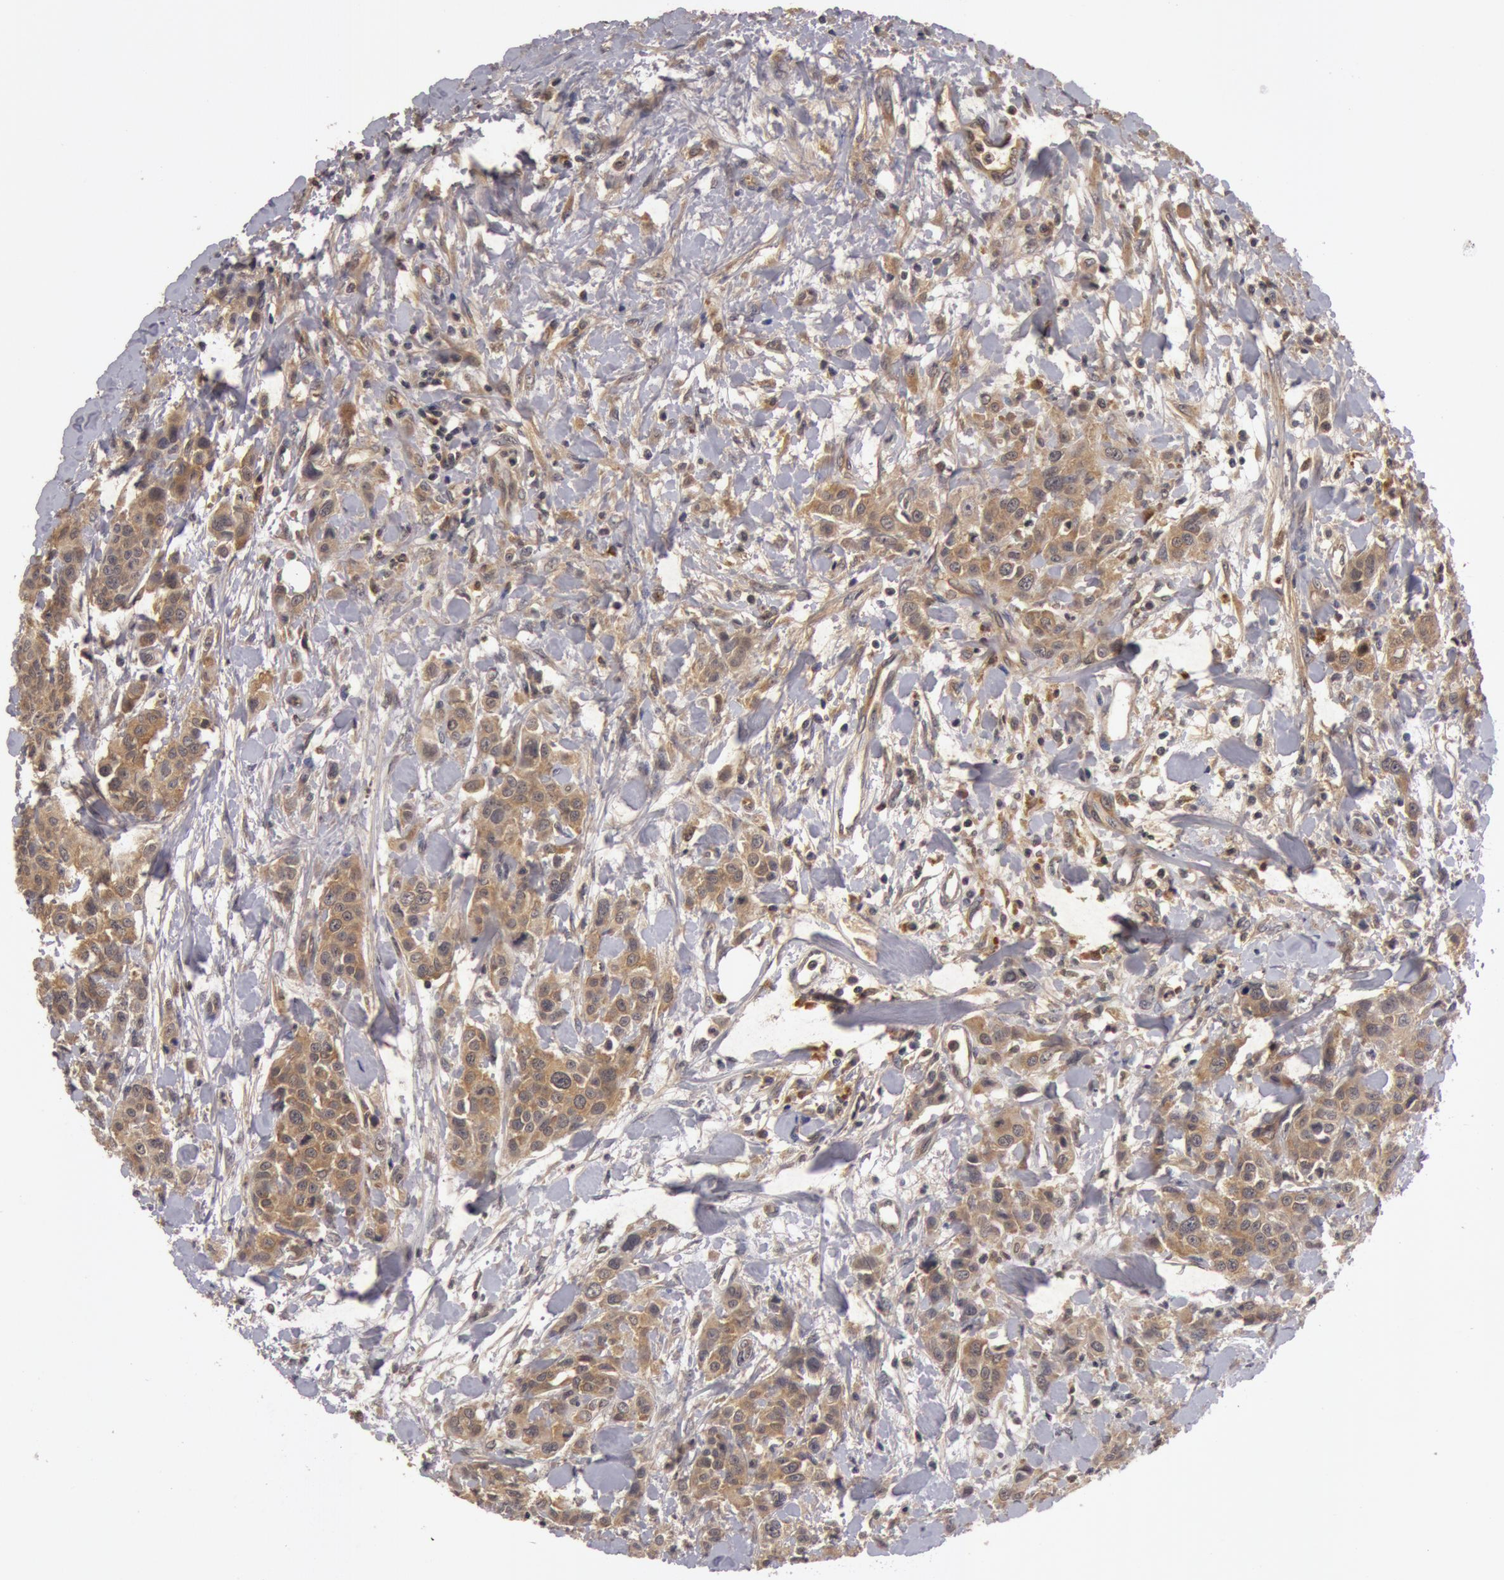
{"staining": {"intensity": "moderate", "quantity": ">75%", "location": "cytoplasmic/membranous"}, "tissue": "urothelial cancer", "cell_type": "Tumor cells", "image_type": "cancer", "snomed": [{"axis": "morphology", "description": "Urothelial carcinoma, High grade"}, {"axis": "topography", "description": "Urinary bladder"}], "caption": "Protein positivity by IHC displays moderate cytoplasmic/membranous staining in about >75% of tumor cells in urothelial cancer. (DAB (3,3'-diaminobenzidine) IHC, brown staining for protein, blue staining for nuclei).", "gene": "BCHE", "patient": {"sex": "male", "age": 56}}